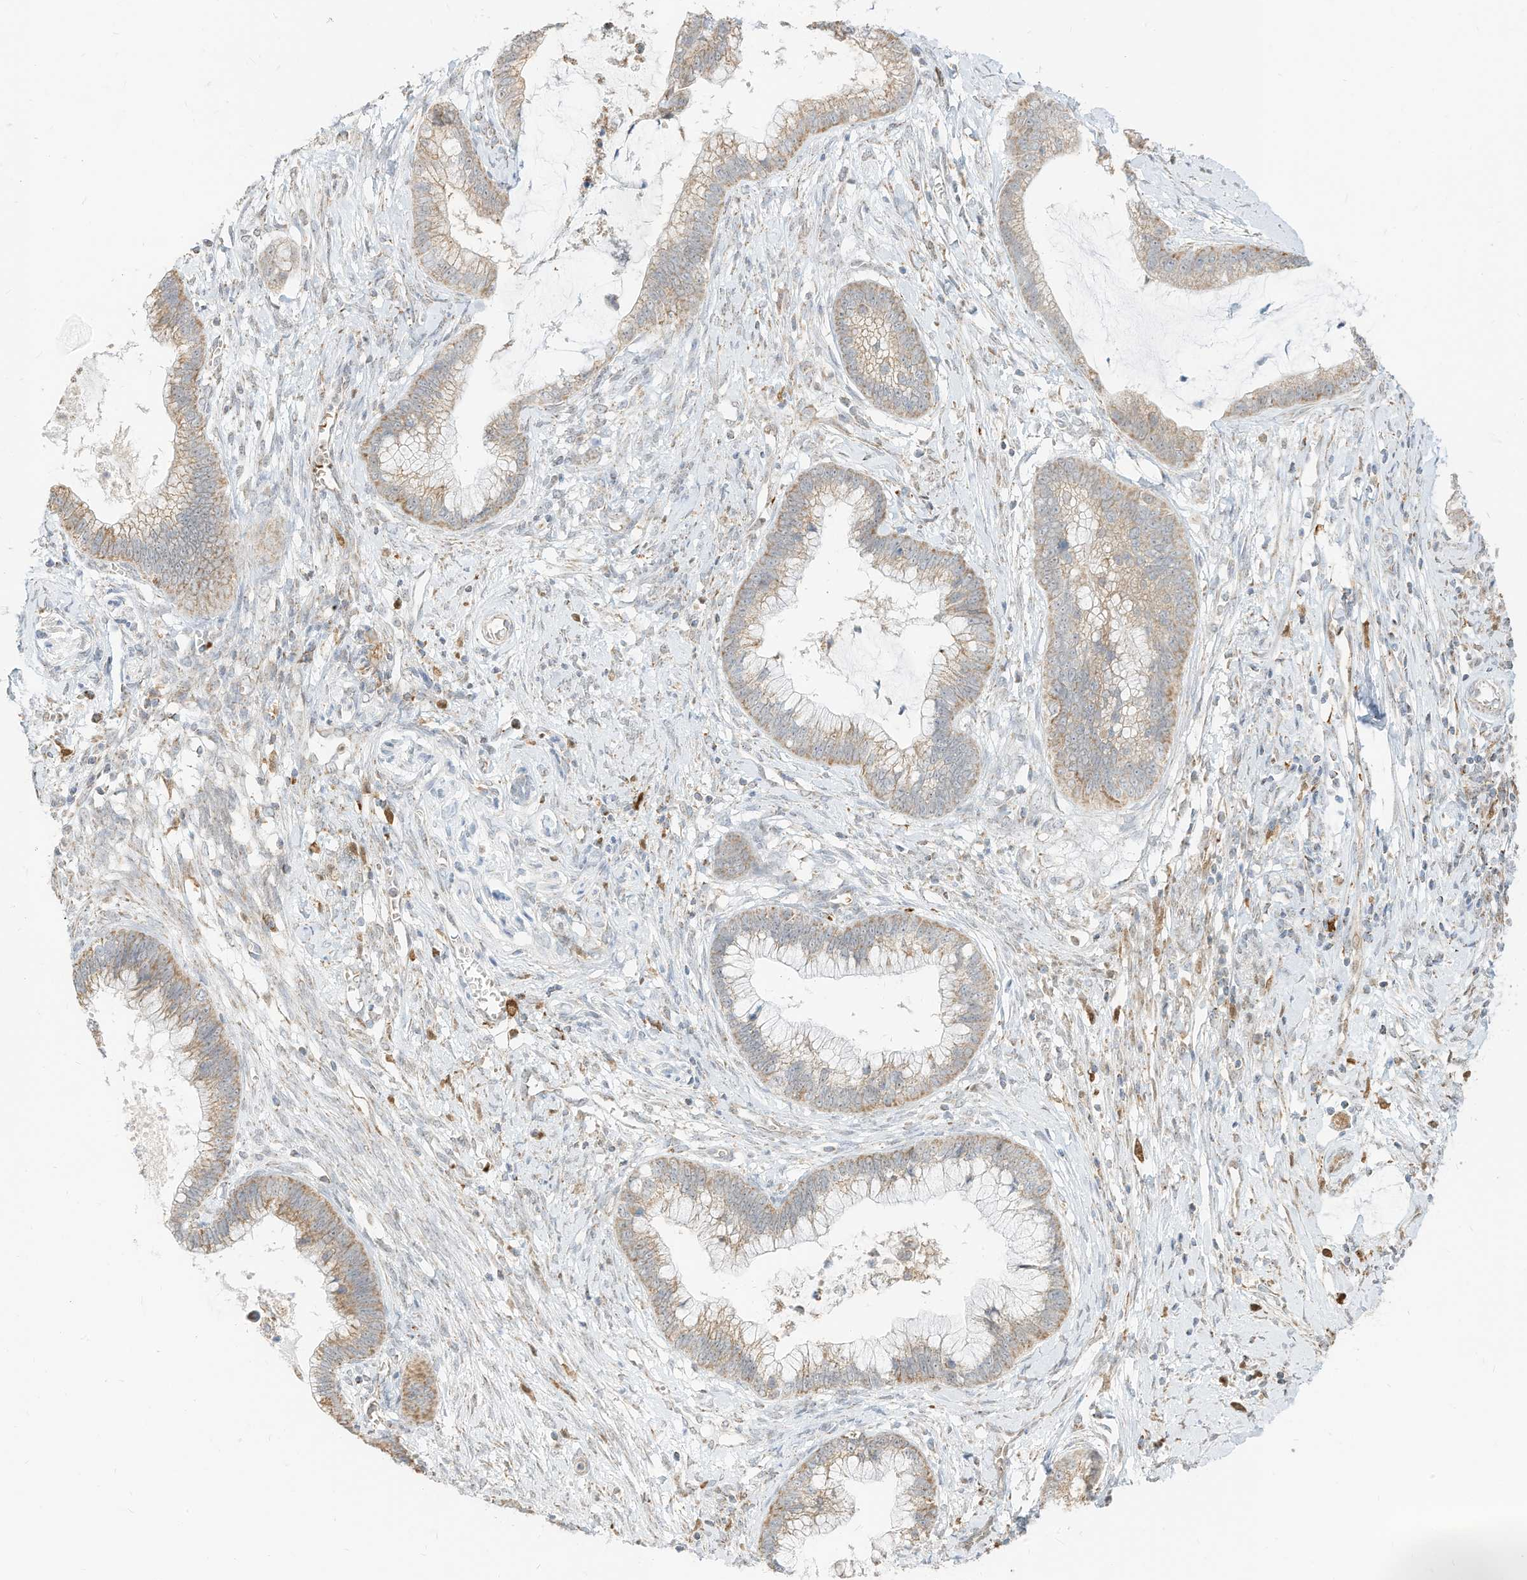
{"staining": {"intensity": "moderate", "quantity": ">75%", "location": "cytoplasmic/membranous"}, "tissue": "cervical cancer", "cell_type": "Tumor cells", "image_type": "cancer", "snomed": [{"axis": "morphology", "description": "Adenocarcinoma, NOS"}, {"axis": "topography", "description": "Cervix"}], "caption": "A medium amount of moderate cytoplasmic/membranous expression is identified in approximately >75% of tumor cells in adenocarcinoma (cervical) tissue.", "gene": "MTUS2", "patient": {"sex": "female", "age": 44}}